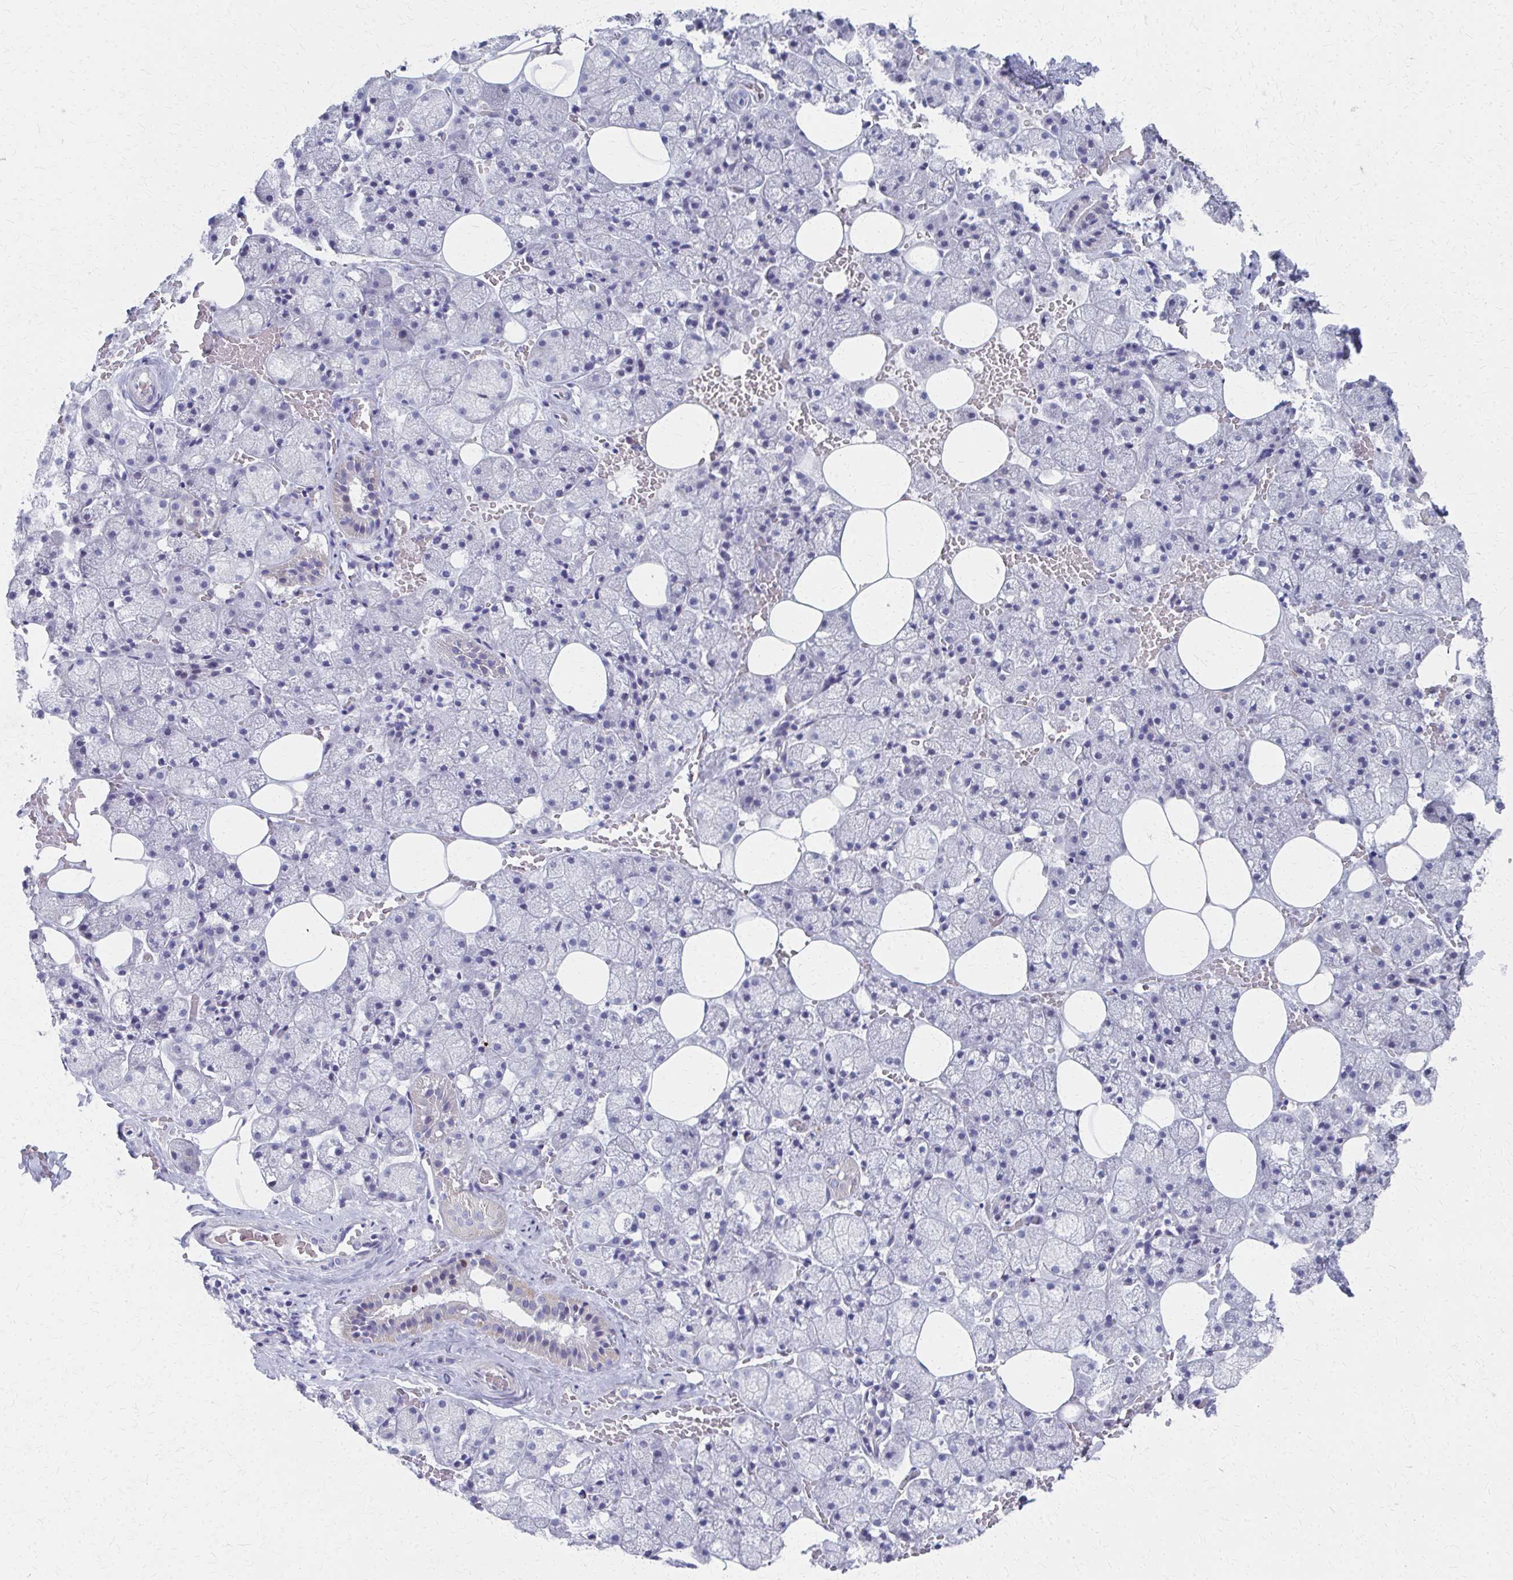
{"staining": {"intensity": "weak", "quantity": "<25%", "location": "cytoplasmic/membranous"}, "tissue": "salivary gland", "cell_type": "Glandular cells", "image_type": "normal", "snomed": [{"axis": "morphology", "description": "Normal tissue, NOS"}, {"axis": "topography", "description": "Salivary gland"}, {"axis": "topography", "description": "Peripheral nerve tissue"}], "caption": "IHC photomicrograph of benign human salivary gland stained for a protein (brown), which reveals no staining in glandular cells.", "gene": "MS4A2", "patient": {"sex": "male", "age": 38}}